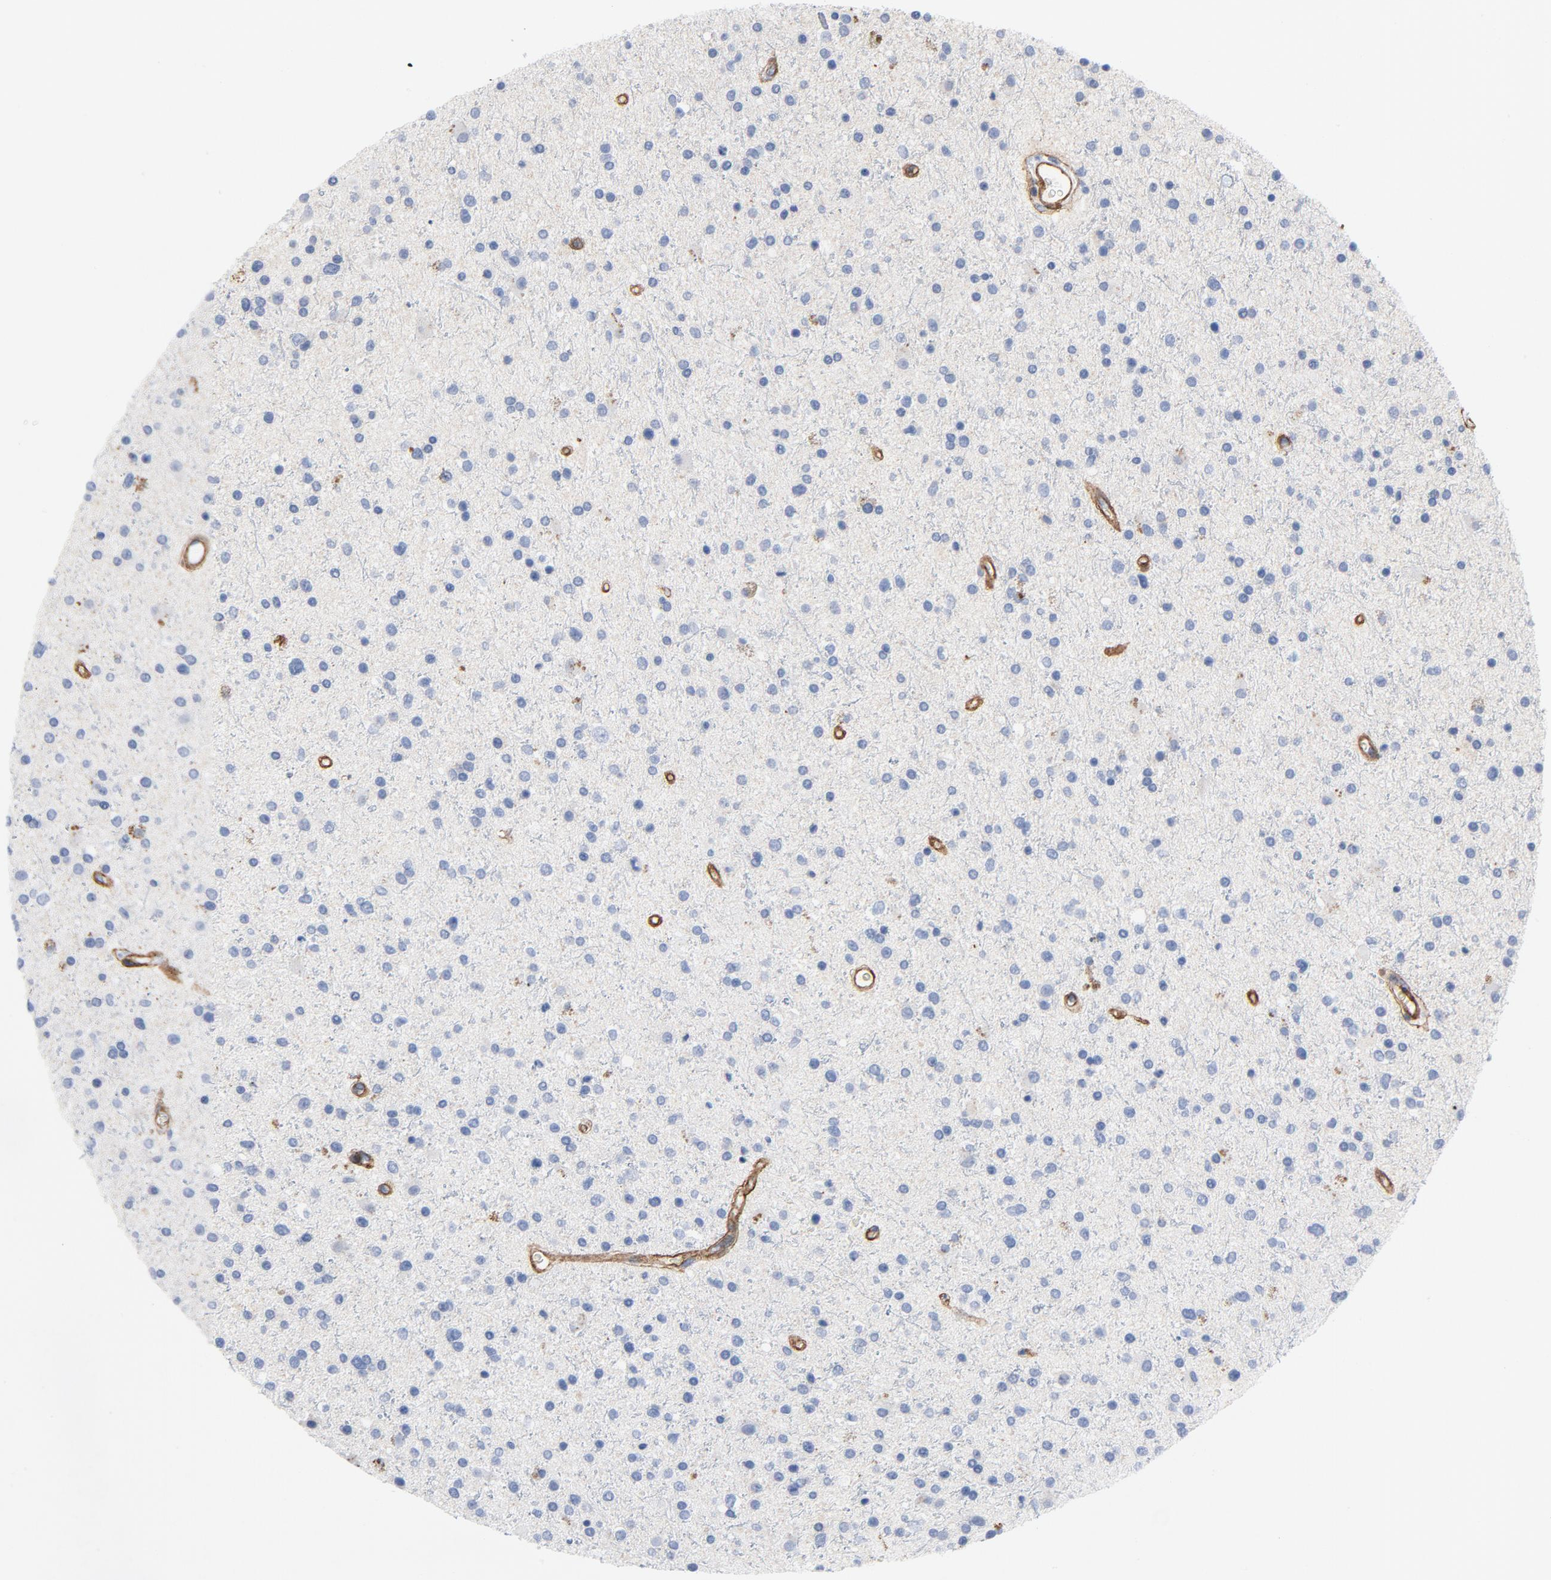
{"staining": {"intensity": "negative", "quantity": "none", "location": "none"}, "tissue": "glioma", "cell_type": "Tumor cells", "image_type": "cancer", "snomed": [{"axis": "morphology", "description": "Glioma, malignant, High grade"}, {"axis": "topography", "description": "Brain"}], "caption": "This is an immunohistochemistry (IHC) photomicrograph of human glioma. There is no staining in tumor cells.", "gene": "LAMC1", "patient": {"sex": "male", "age": 33}}